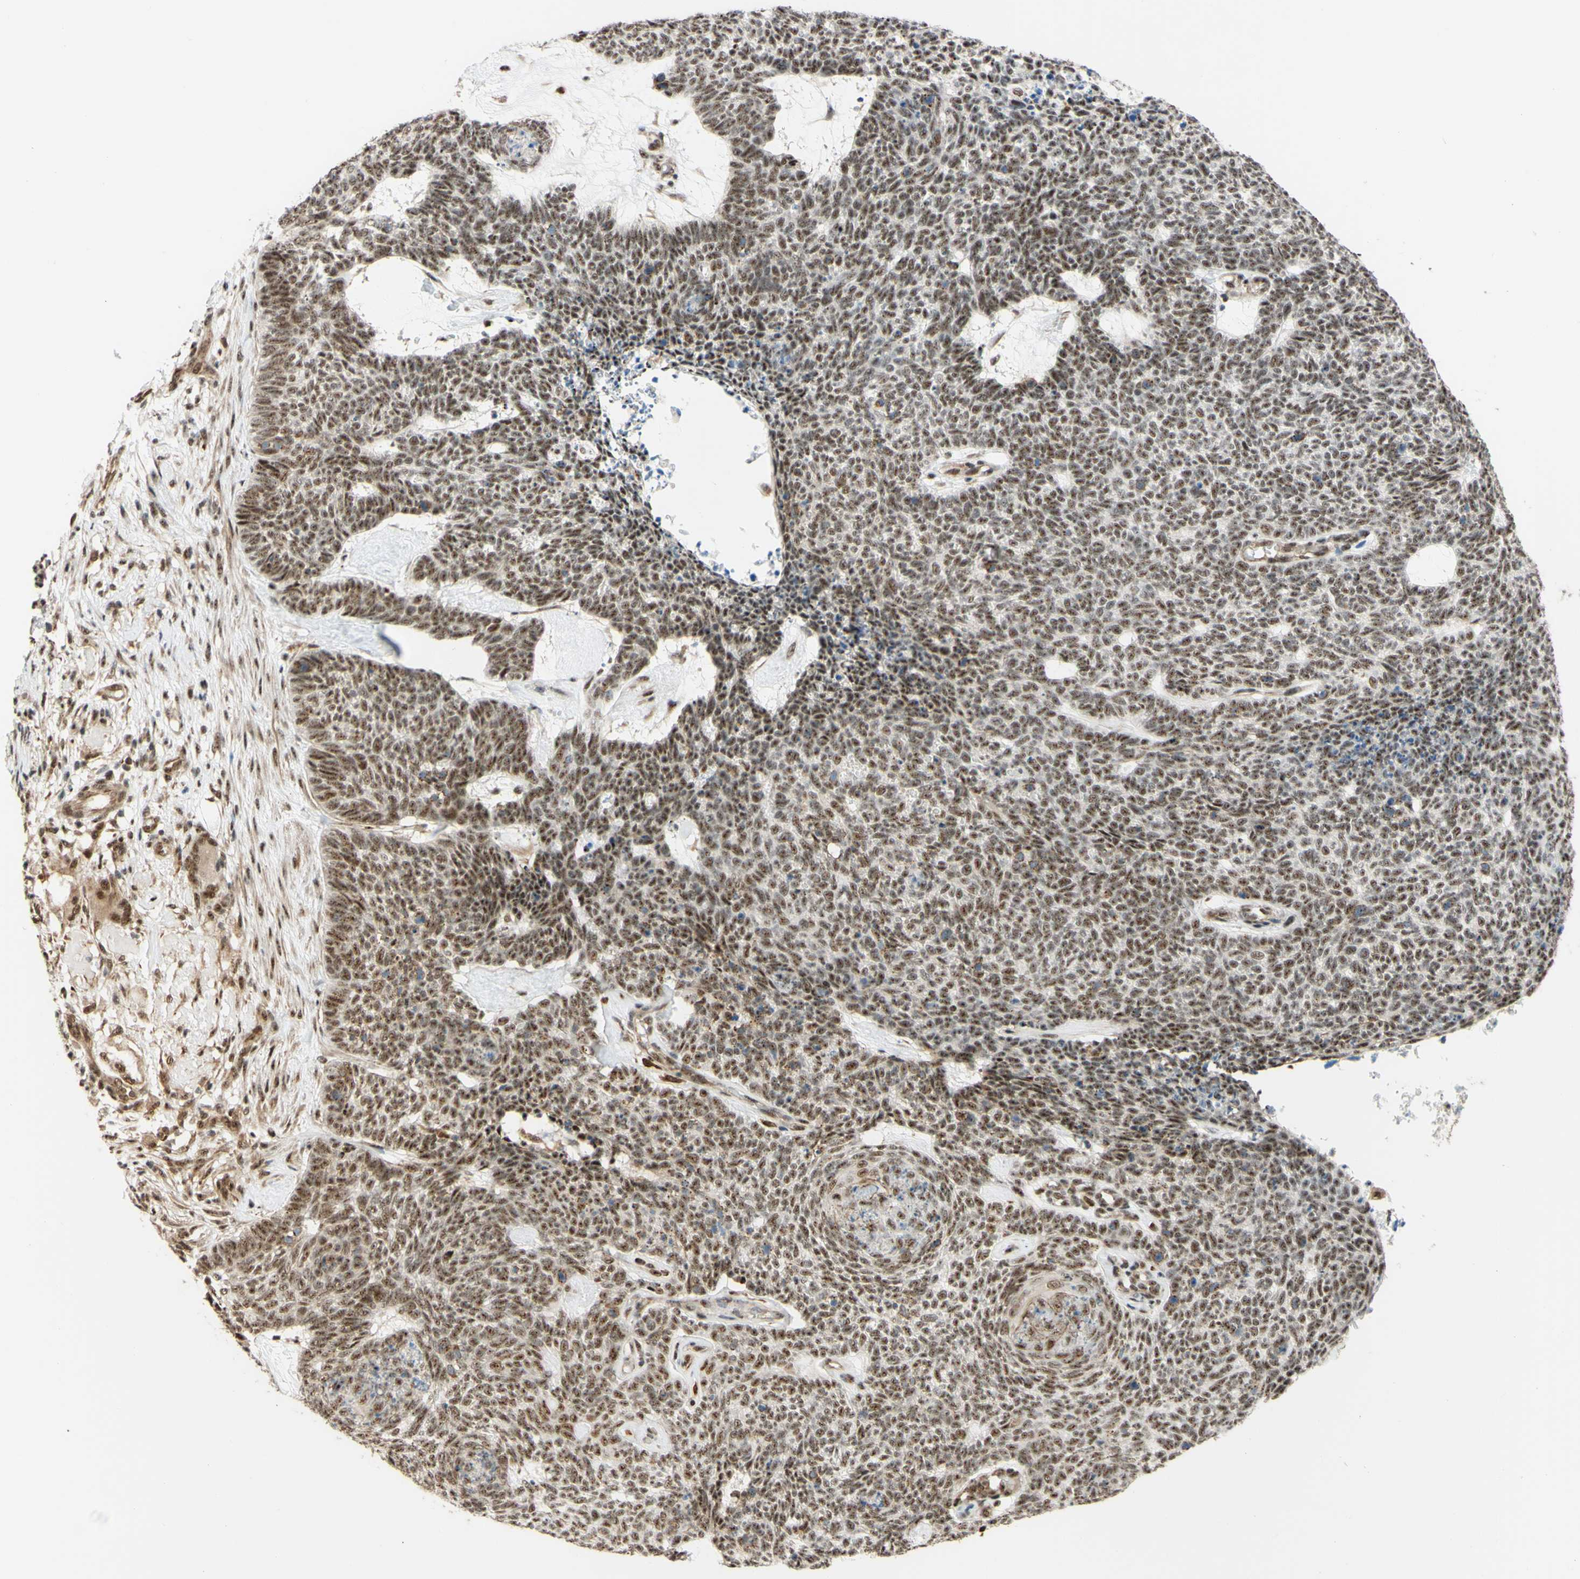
{"staining": {"intensity": "moderate", "quantity": ">75%", "location": "nuclear"}, "tissue": "skin cancer", "cell_type": "Tumor cells", "image_type": "cancer", "snomed": [{"axis": "morphology", "description": "Basal cell carcinoma"}, {"axis": "topography", "description": "Skin"}], "caption": "Immunohistochemical staining of skin cancer demonstrates medium levels of moderate nuclear expression in about >75% of tumor cells.", "gene": "SAP18", "patient": {"sex": "female", "age": 84}}